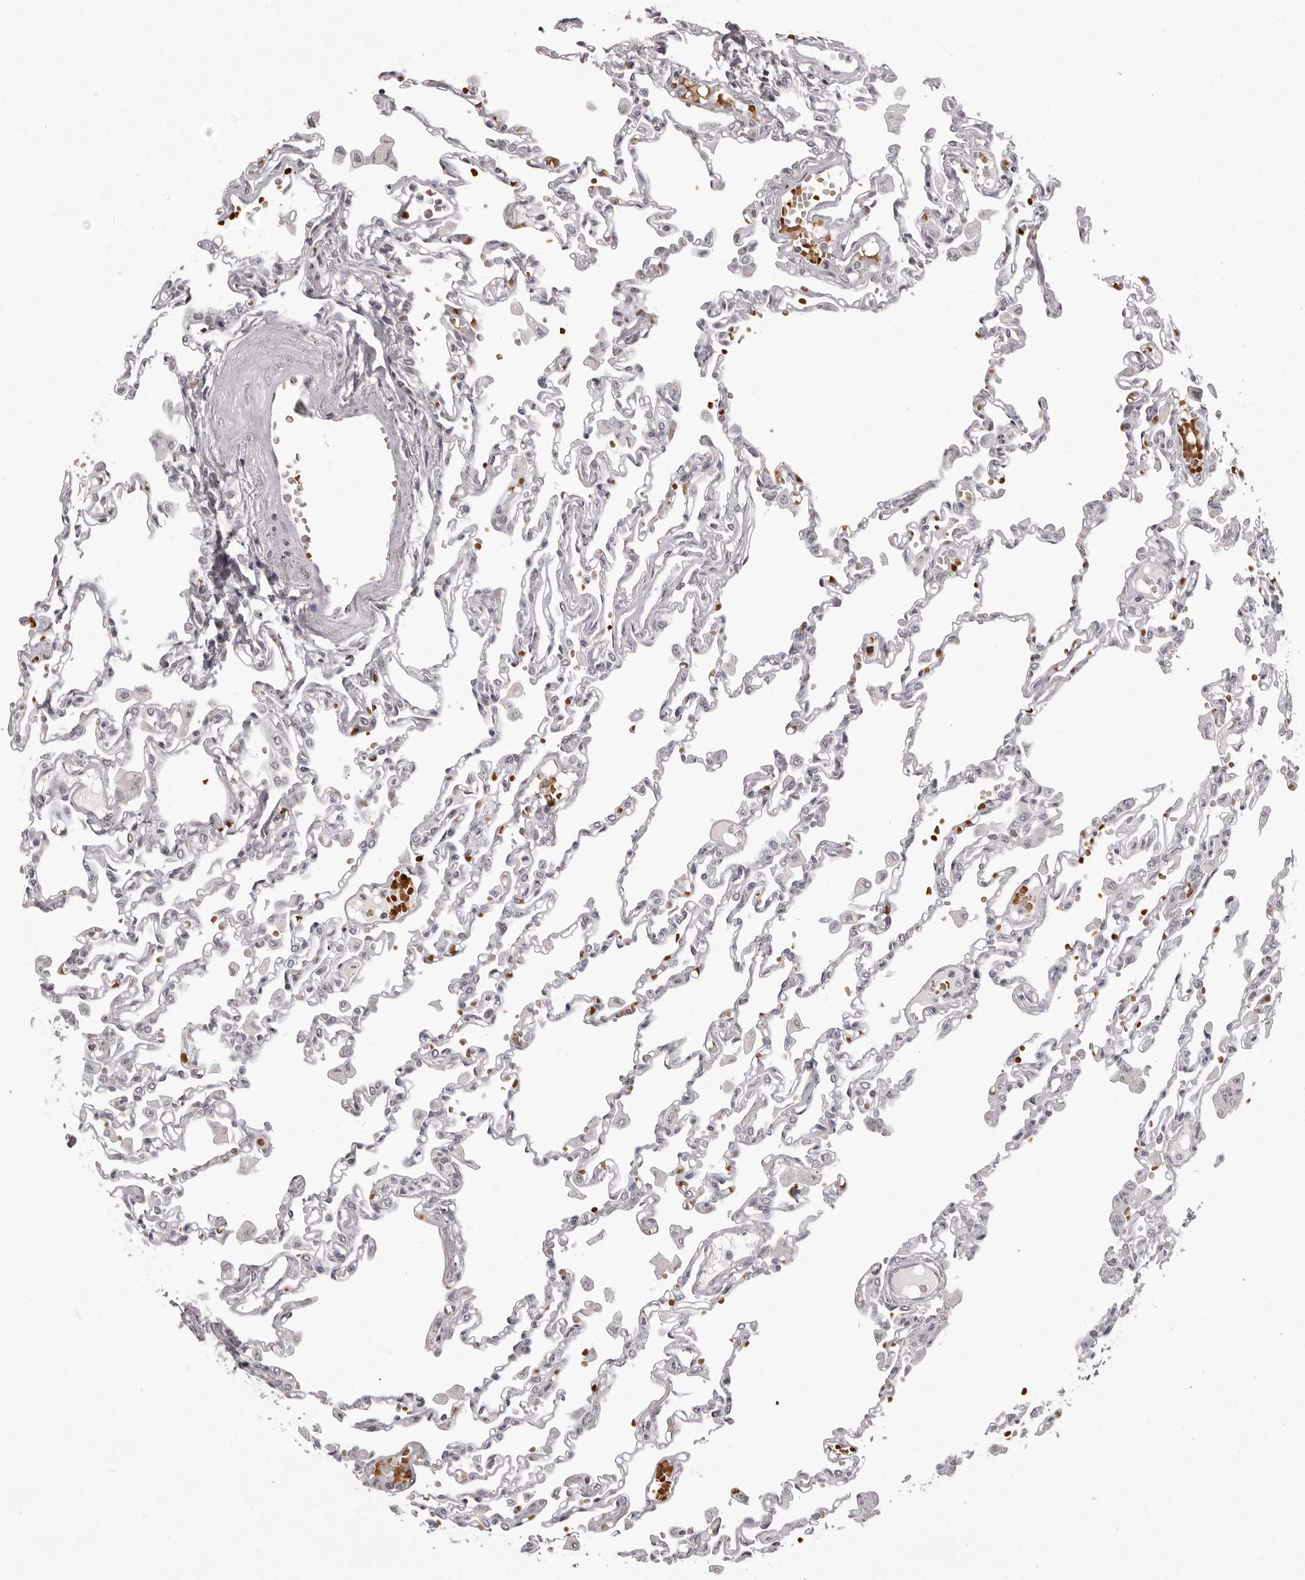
{"staining": {"intensity": "negative", "quantity": "none", "location": "none"}, "tissue": "lung", "cell_type": "Alveolar cells", "image_type": "normal", "snomed": [{"axis": "morphology", "description": "Normal tissue, NOS"}, {"axis": "topography", "description": "Bronchus"}, {"axis": "topography", "description": "Lung"}], "caption": "The photomicrograph displays no significant positivity in alveolar cells of lung. (DAB (3,3'-diaminobenzidine) immunohistochemistry (IHC) visualized using brightfield microscopy, high magnification).", "gene": "C8orf74", "patient": {"sex": "female", "age": 49}}